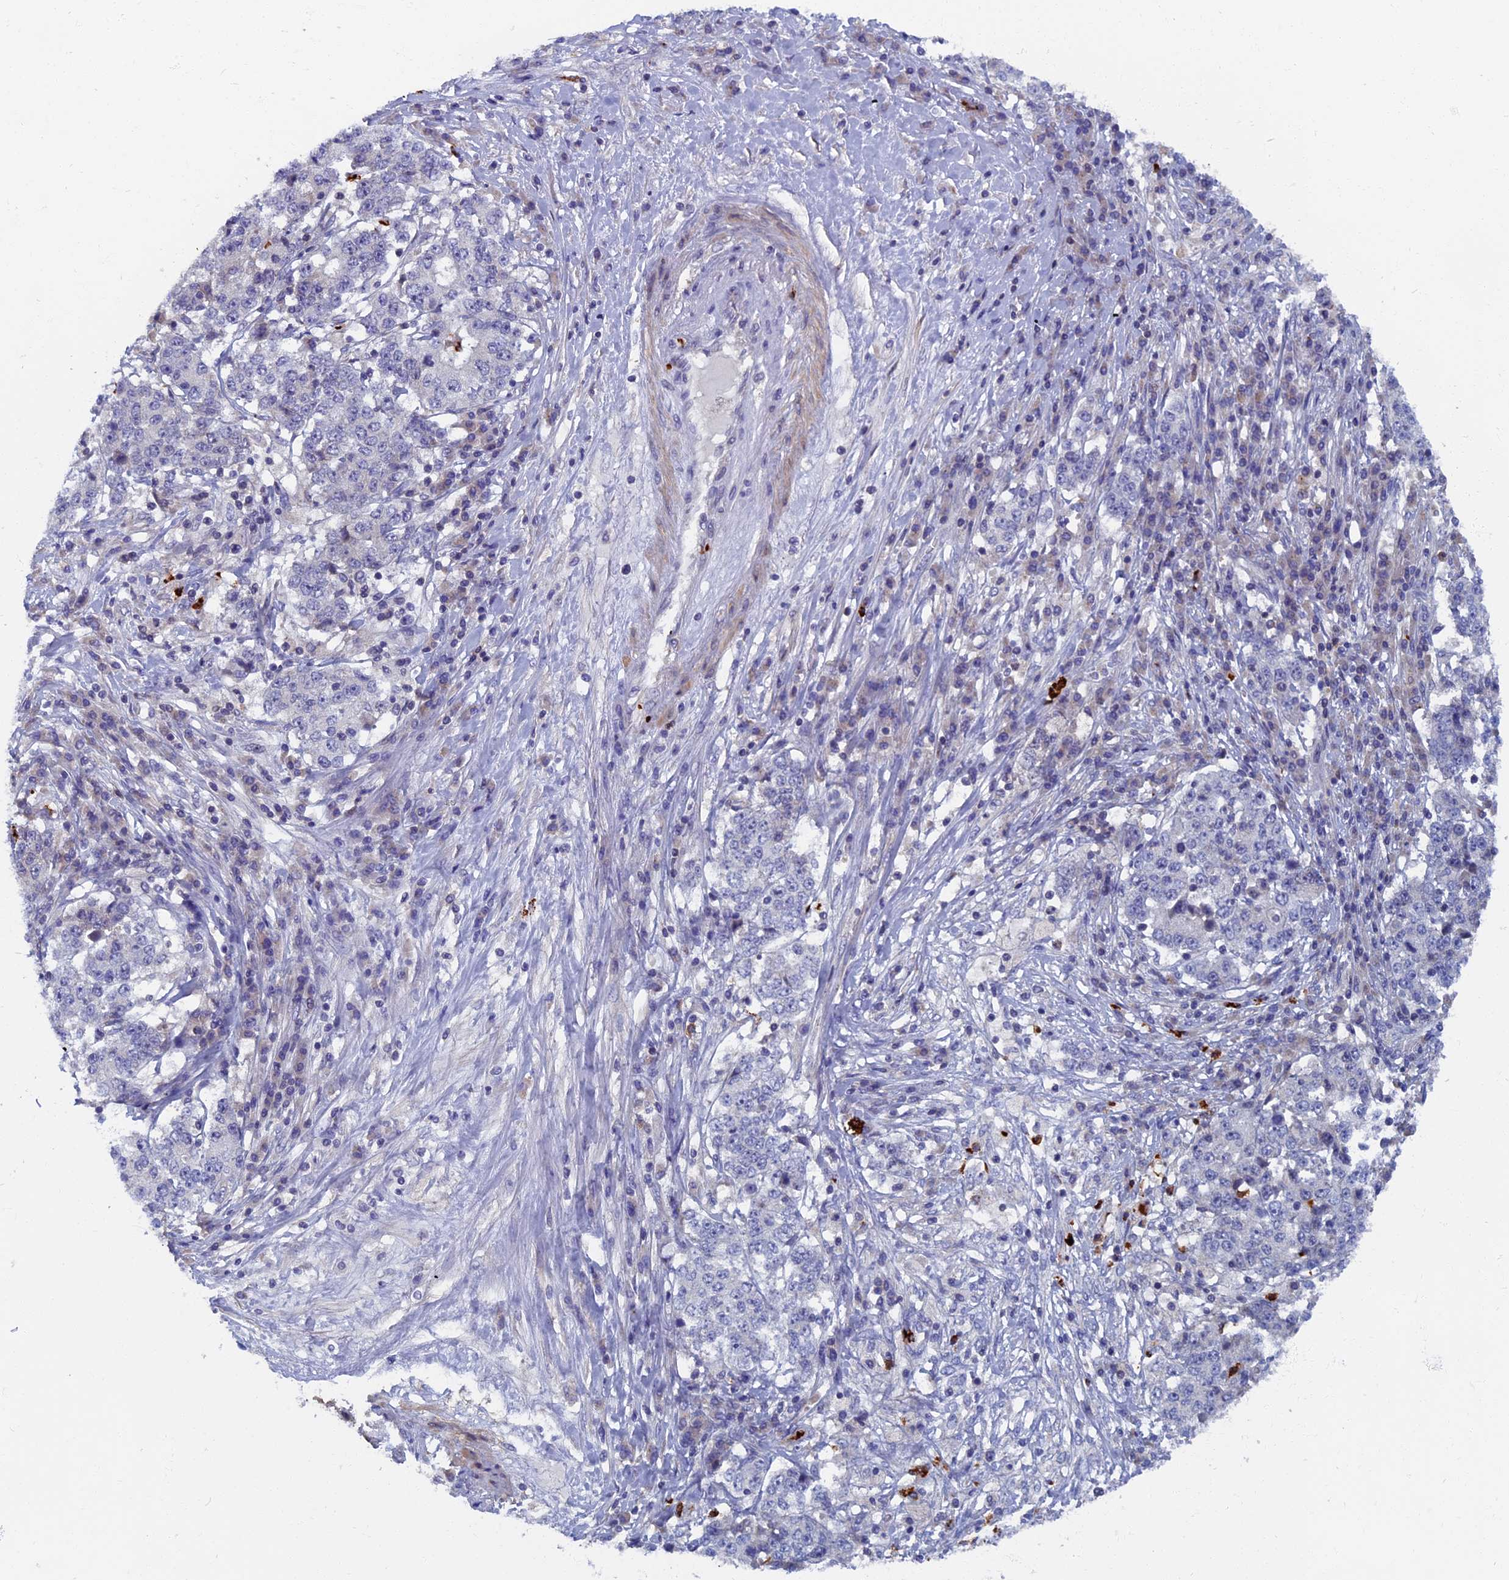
{"staining": {"intensity": "negative", "quantity": "none", "location": "none"}, "tissue": "stomach cancer", "cell_type": "Tumor cells", "image_type": "cancer", "snomed": [{"axis": "morphology", "description": "Adenocarcinoma, NOS"}, {"axis": "topography", "description": "Stomach"}], "caption": "A micrograph of adenocarcinoma (stomach) stained for a protein shows no brown staining in tumor cells.", "gene": "TNK2", "patient": {"sex": "male", "age": 59}}